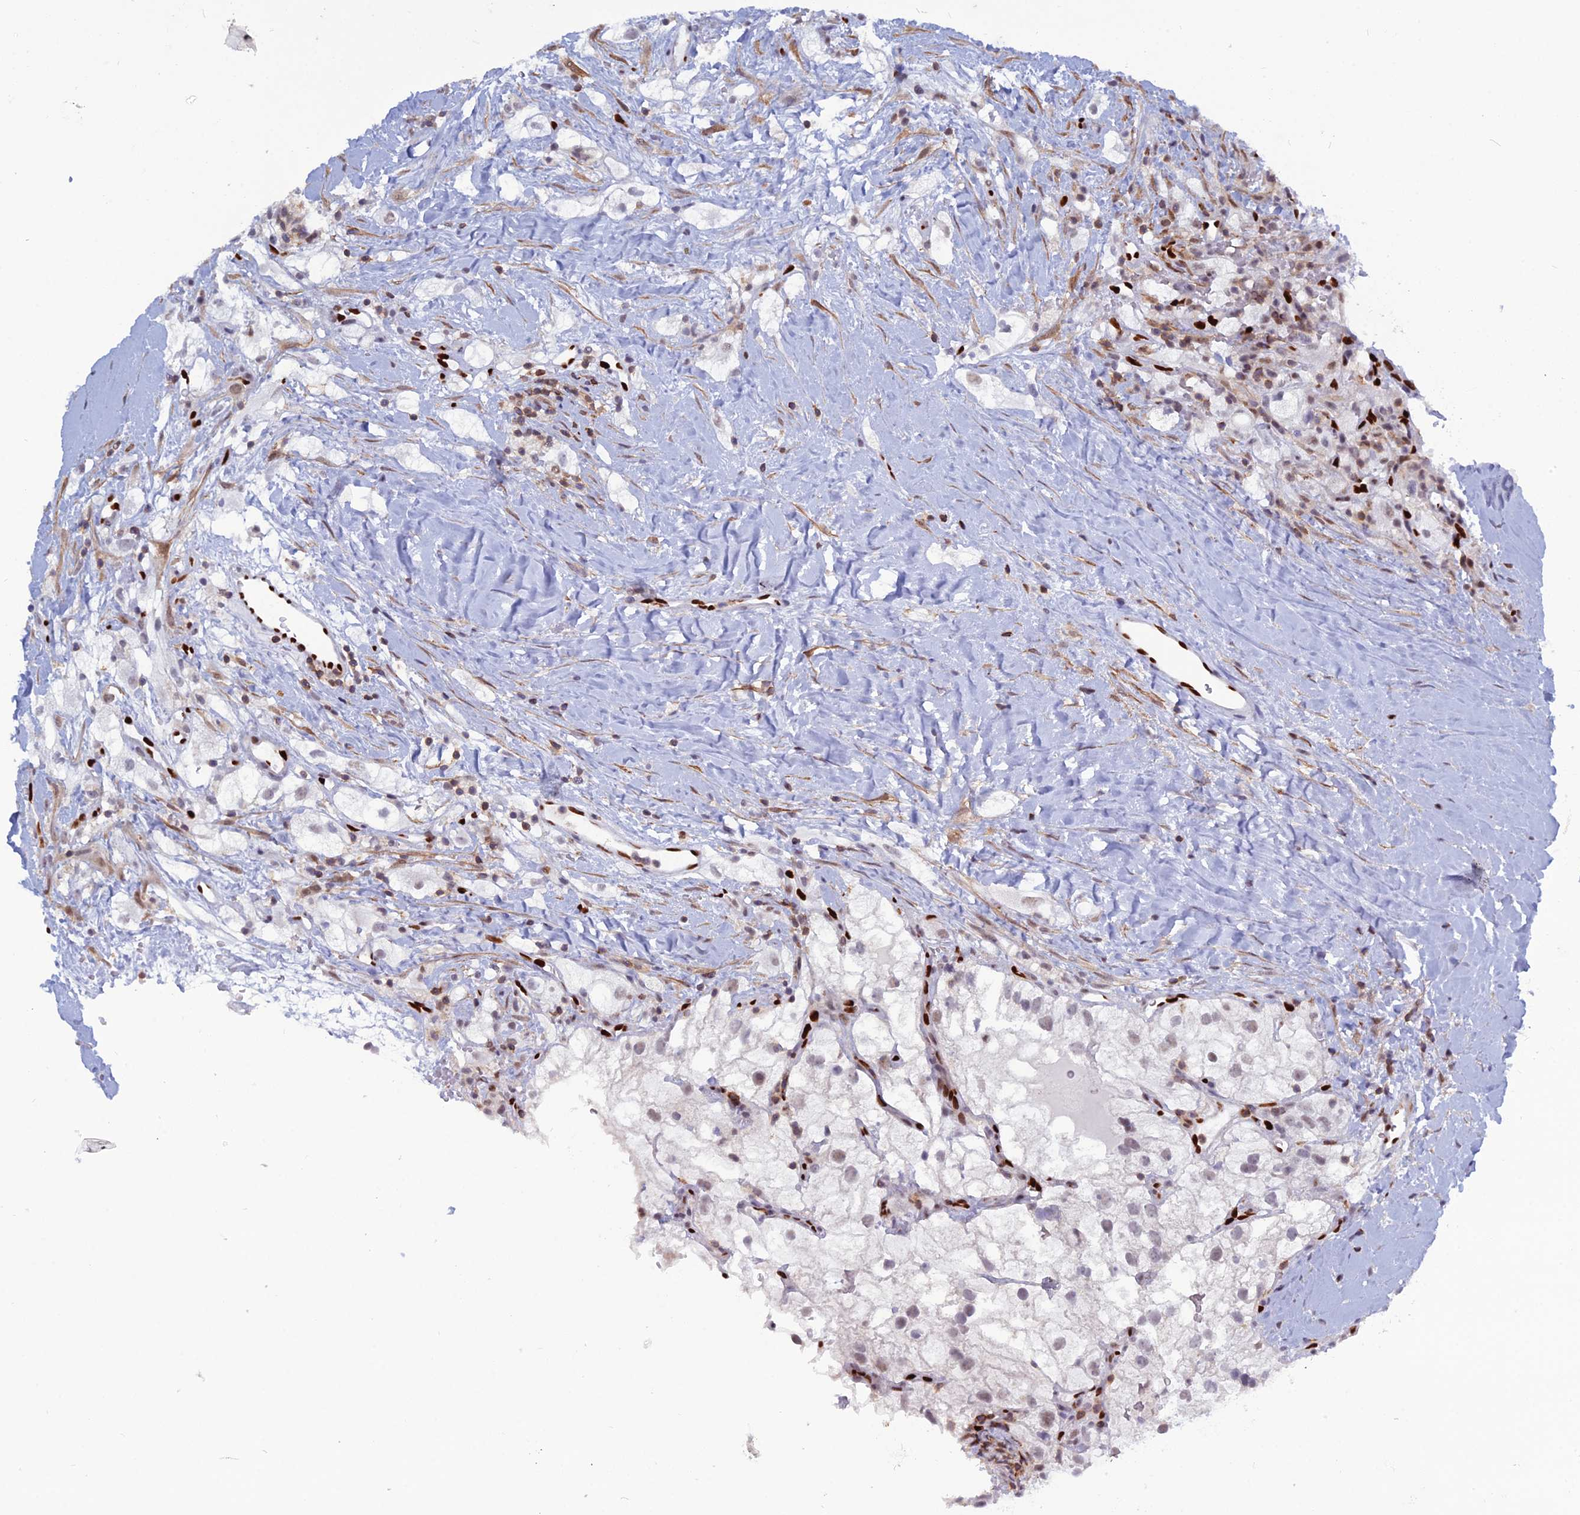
{"staining": {"intensity": "weak", "quantity": "<25%", "location": "nuclear"}, "tissue": "renal cancer", "cell_type": "Tumor cells", "image_type": "cancer", "snomed": [{"axis": "morphology", "description": "Adenocarcinoma, NOS"}, {"axis": "topography", "description": "Kidney"}], "caption": "Immunohistochemistry (IHC) image of neoplastic tissue: human renal cancer stained with DAB (3,3'-diaminobenzidine) displays no significant protein staining in tumor cells.", "gene": "NOL4L", "patient": {"sex": "male", "age": 59}}